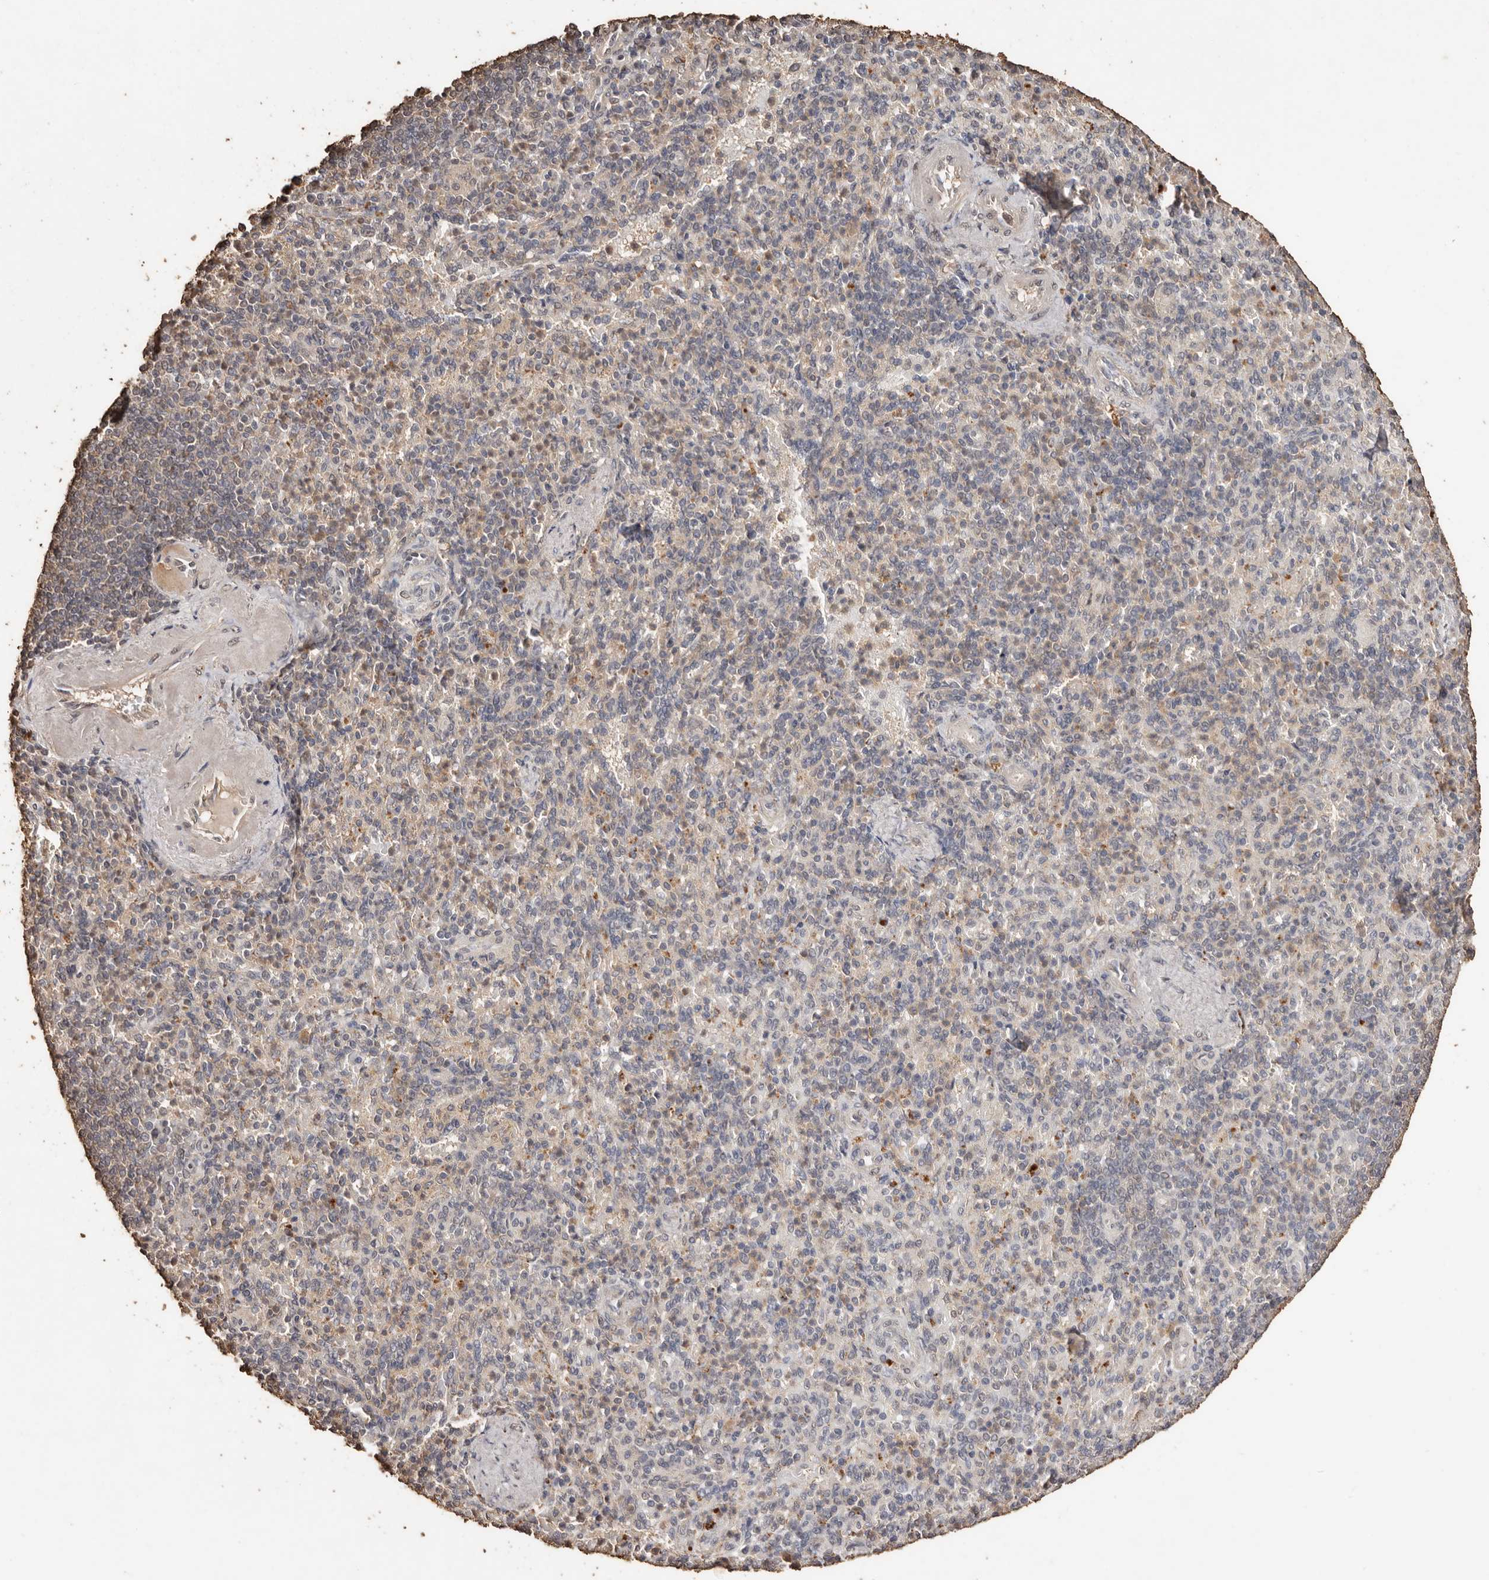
{"staining": {"intensity": "weak", "quantity": "25%-75%", "location": "cytoplasmic/membranous"}, "tissue": "spleen", "cell_type": "Cells in red pulp", "image_type": "normal", "snomed": [{"axis": "morphology", "description": "Normal tissue, NOS"}, {"axis": "topography", "description": "Spleen"}], "caption": "Immunohistochemical staining of benign spleen shows 25%-75% levels of weak cytoplasmic/membranous protein staining in about 25%-75% of cells in red pulp.", "gene": "PKDCC", "patient": {"sex": "female", "age": 74}}